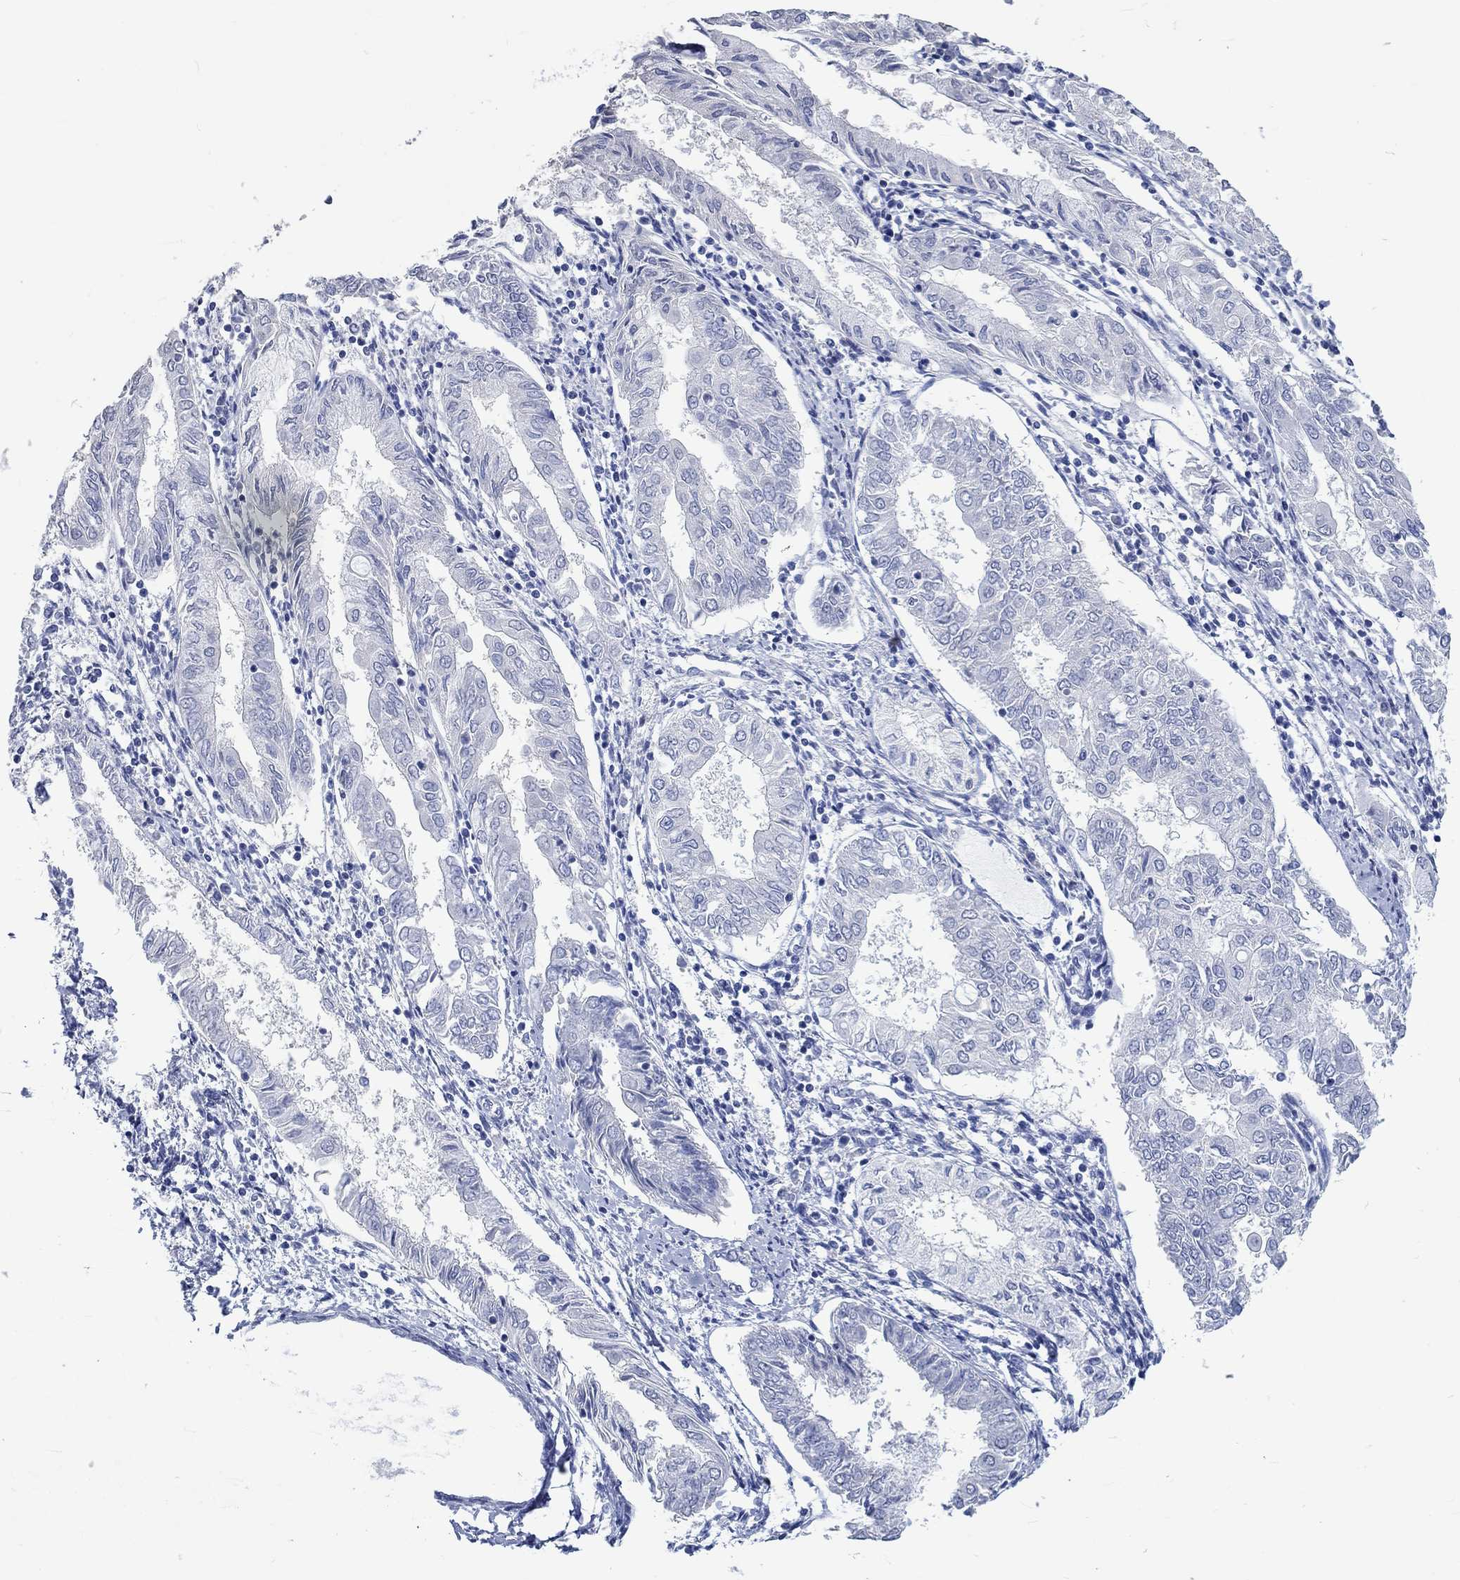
{"staining": {"intensity": "negative", "quantity": "none", "location": "none"}, "tissue": "endometrial cancer", "cell_type": "Tumor cells", "image_type": "cancer", "snomed": [{"axis": "morphology", "description": "Adenocarcinoma, NOS"}, {"axis": "topography", "description": "Endometrium"}], "caption": "This is an IHC histopathology image of human endometrial cancer (adenocarcinoma). There is no staining in tumor cells.", "gene": "C4orf47", "patient": {"sex": "female", "age": 68}}